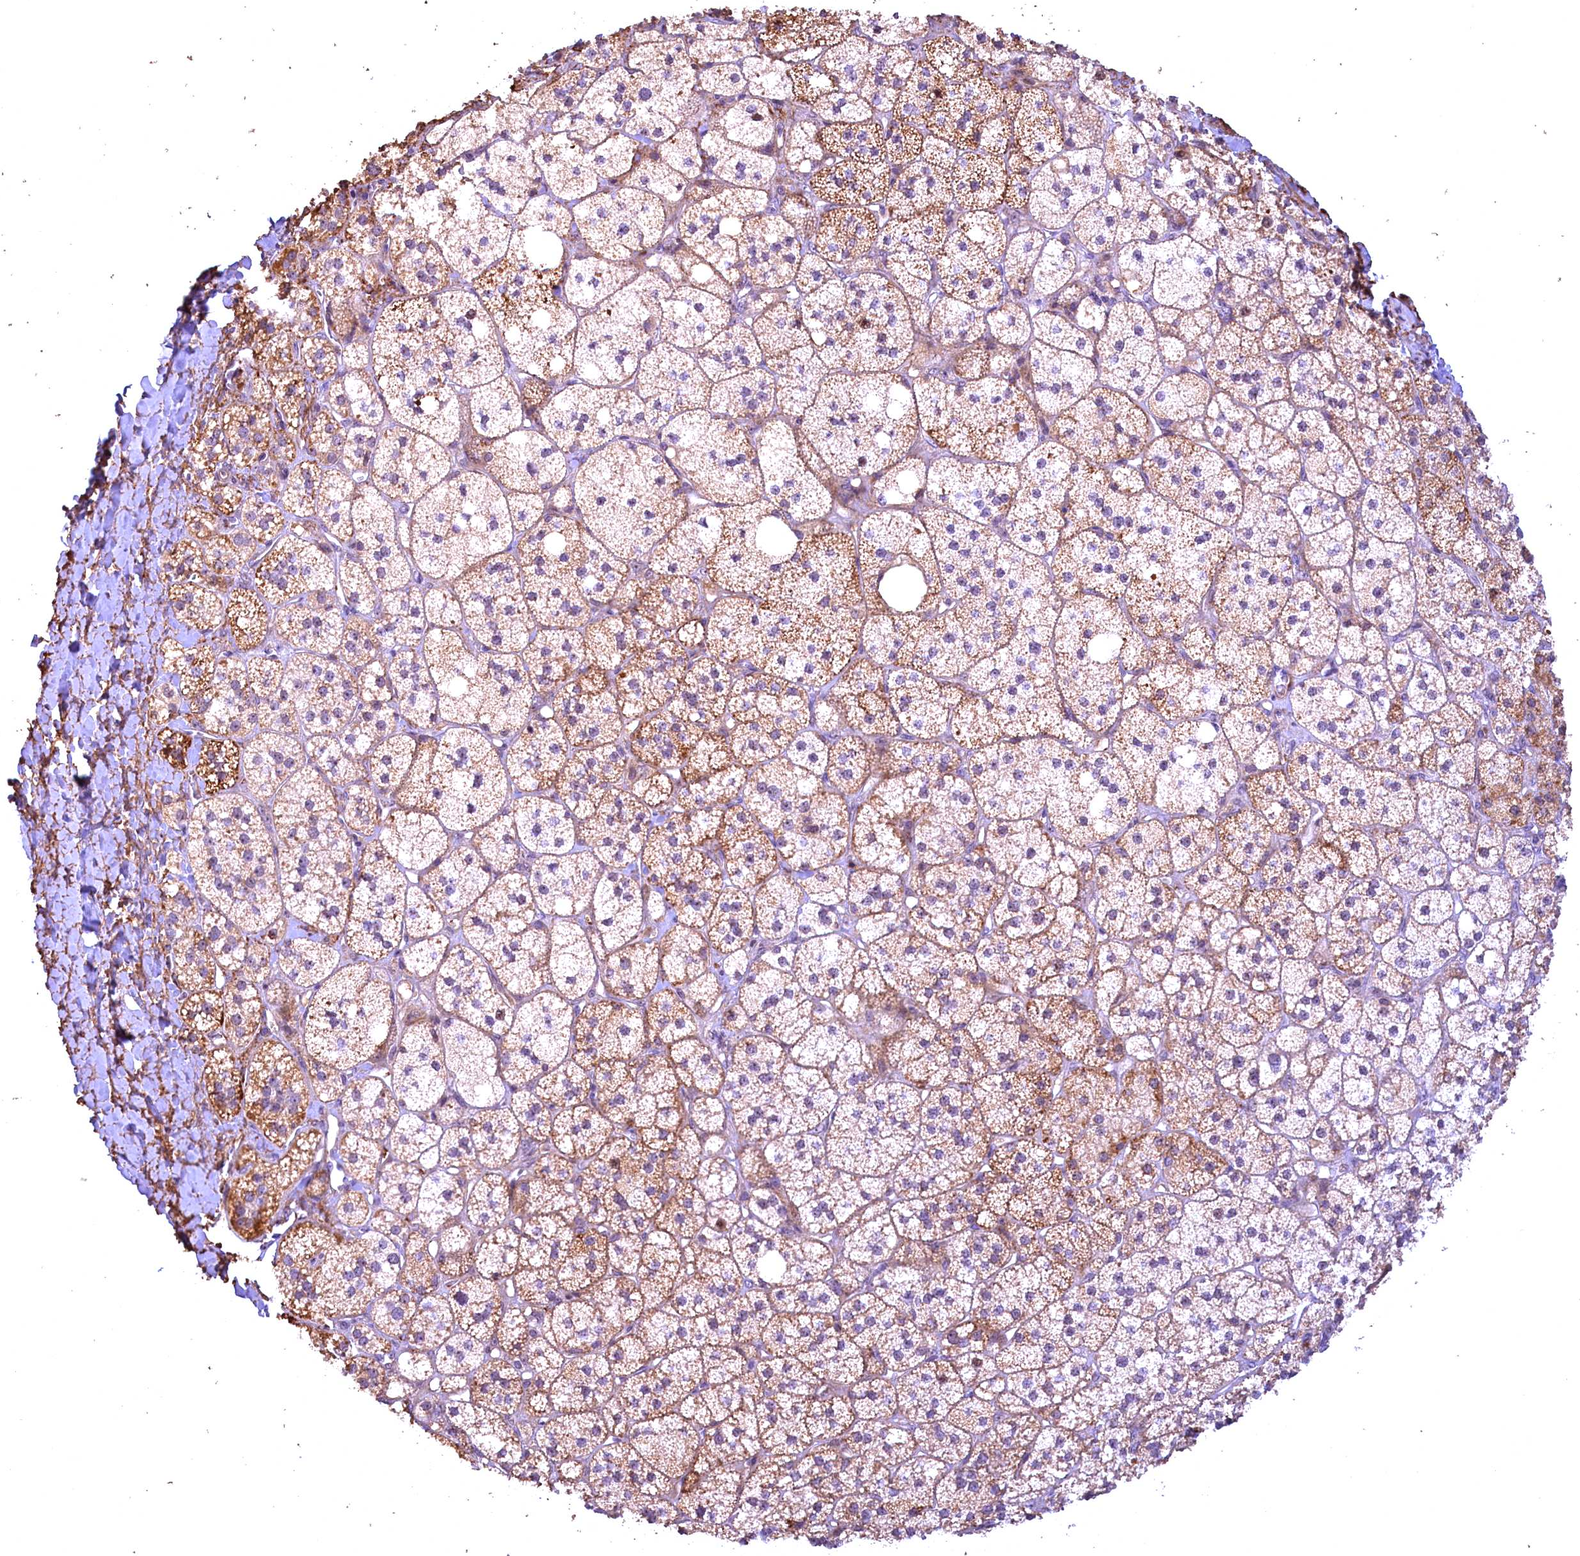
{"staining": {"intensity": "strong", "quantity": "25%-75%", "location": "cytoplasmic/membranous"}, "tissue": "adrenal gland", "cell_type": "Glandular cells", "image_type": "normal", "snomed": [{"axis": "morphology", "description": "Normal tissue, NOS"}, {"axis": "topography", "description": "Adrenal gland"}], "caption": "Brown immunohistochemical staining in unremarkable adrenal gland displays strong cytoplasmic/membranous expression in about 25%-75% of glandular cells.", "gene": "FUZ", "patient": {"sex": "male", "age": 61}}